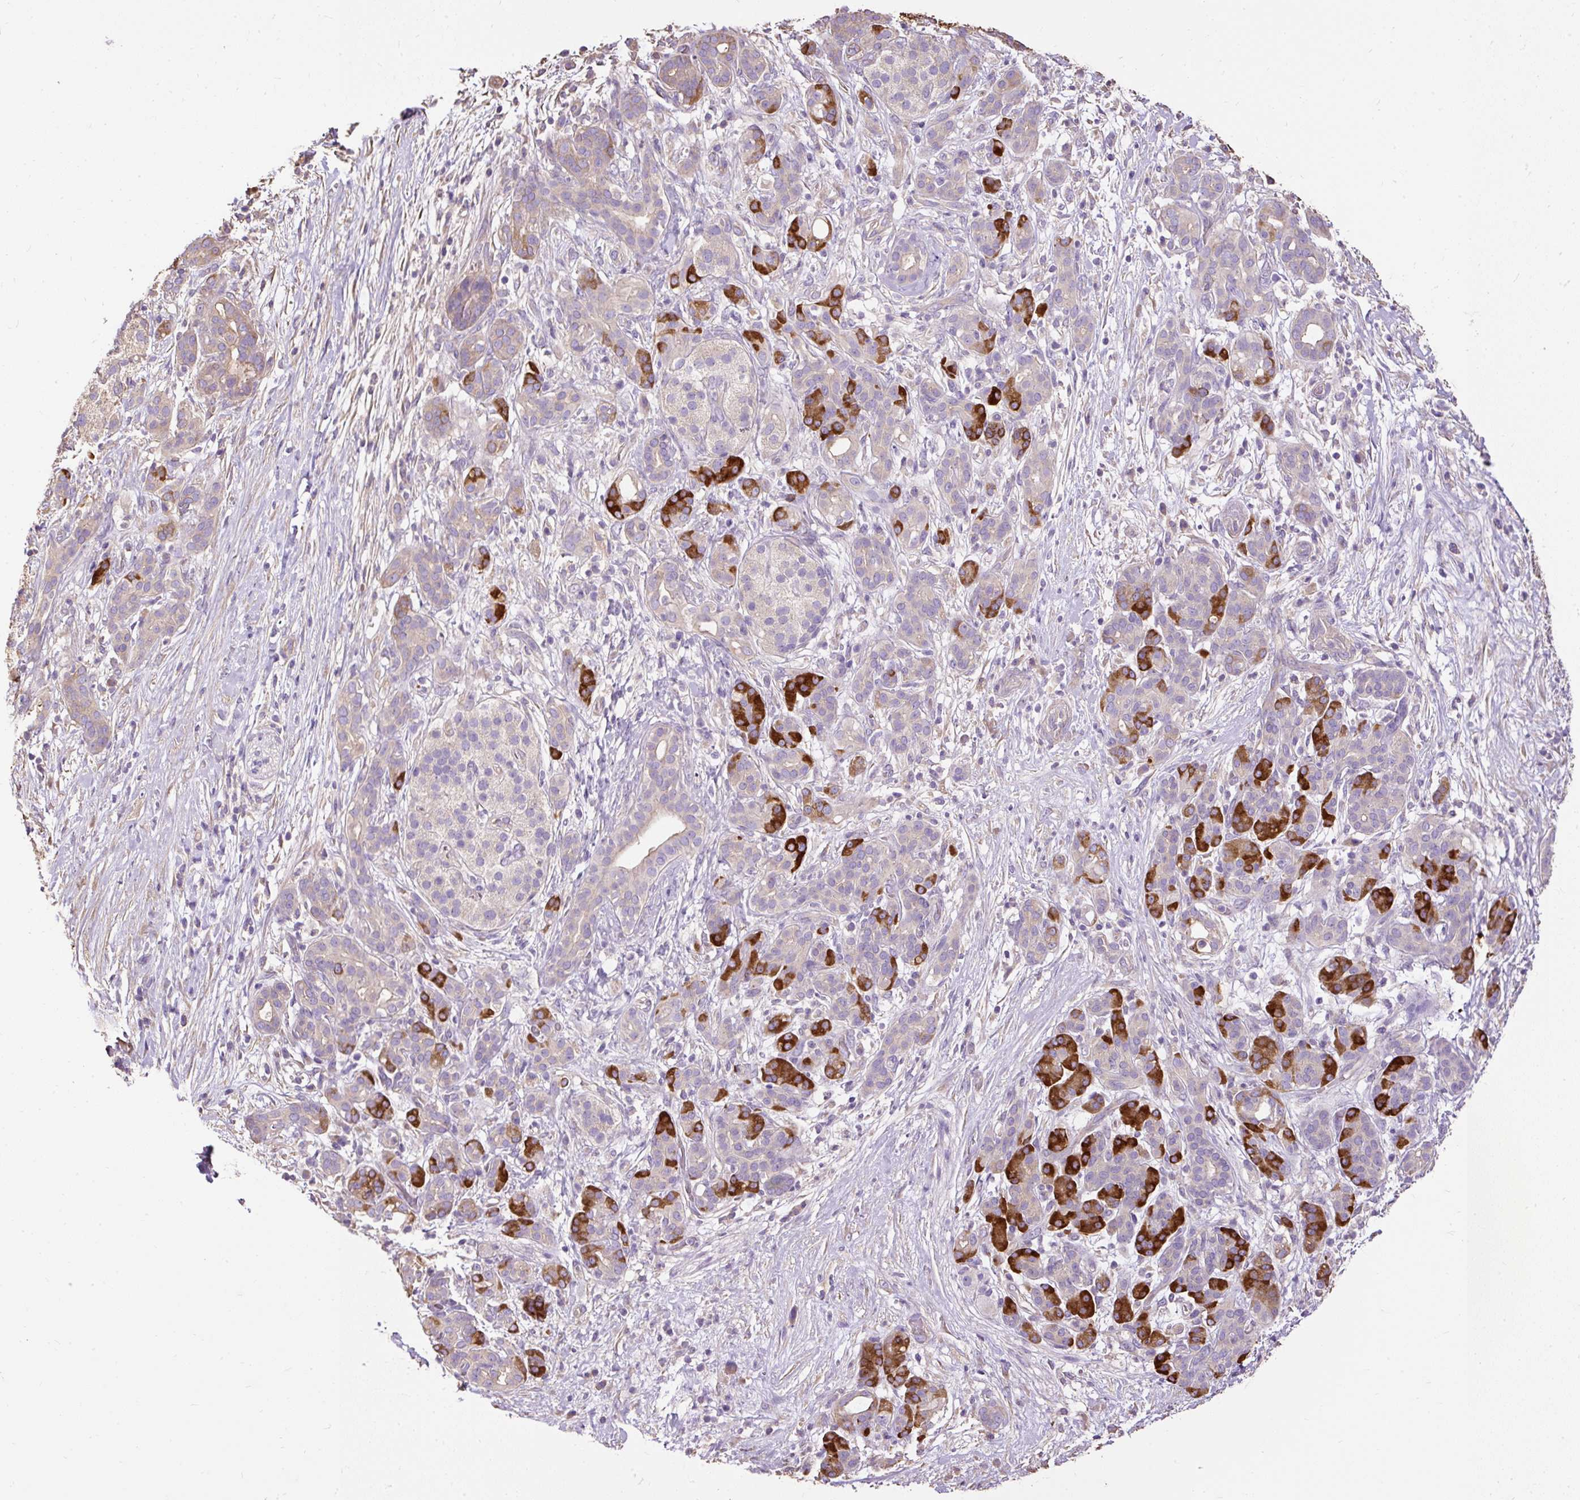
{"staining": {"intensity": "weak", "quantity": "<25%", "location": "cytoplasmic/membranous"}, "tissue": "pancreatic cancer", "cell_type": "Tumor cells", "image_type": "cancer", "snomed": [{"axis": "morphology", "description": "Adenocarcinoma, NOS"}, {"axis": "topography", "description": "Pancreas"}], "caption": "DAB immunohistochemical staining of human pancreatic cancer (adenocarcinoma) displays no significant positivity in tumor cells. (IHC, brightfield microscopy, high magnification).", "gene": "PDIA2", "patient": {"sex": "male", "age": 44}}